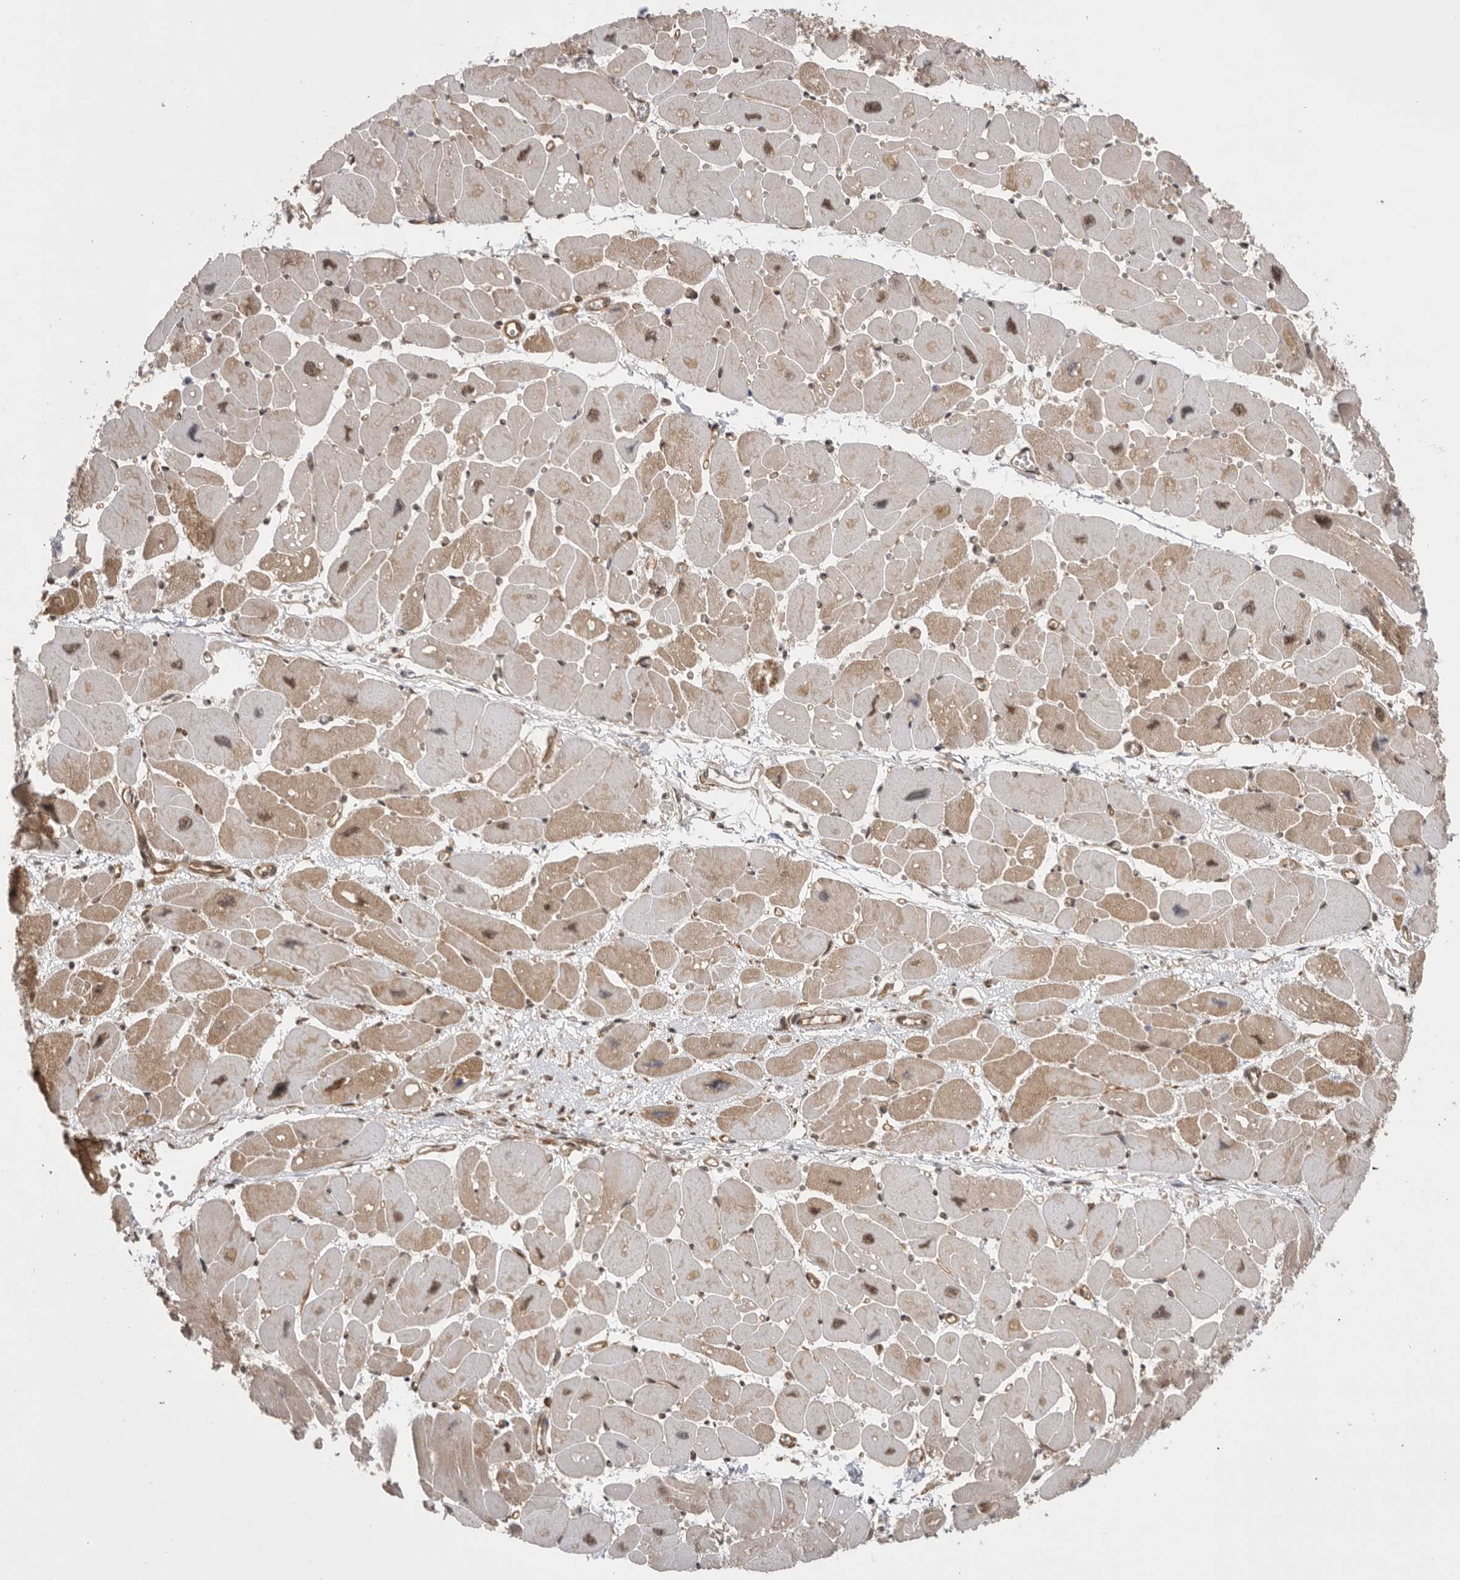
{"staining": {"intensity": "moderate", "quantity": ">75%", "location": "cytoplasmic/membranous,nuclear"}, "tissue": "heart muscle", "cell_type": "Cardiomyocytes", "image_type": "normal", "snomed": [{"axis": "morphology", "description": "Normal tissue, NOS"}, {"axis": "topography", "description": "Heart"}], "caption": "Immunohistochemistry photomicrograph of normal heart muscle: human heart muscle stained using IHC displays medium levels of moderate protein expression localized specifically in the cytoplasmic/membranous,nuclear of cardiomyocytes, appearing as a cytoplasmic/membranous,nuclear brown color.", "gene": "VPS50", "patient": {"sex": "female", "age": 54}}